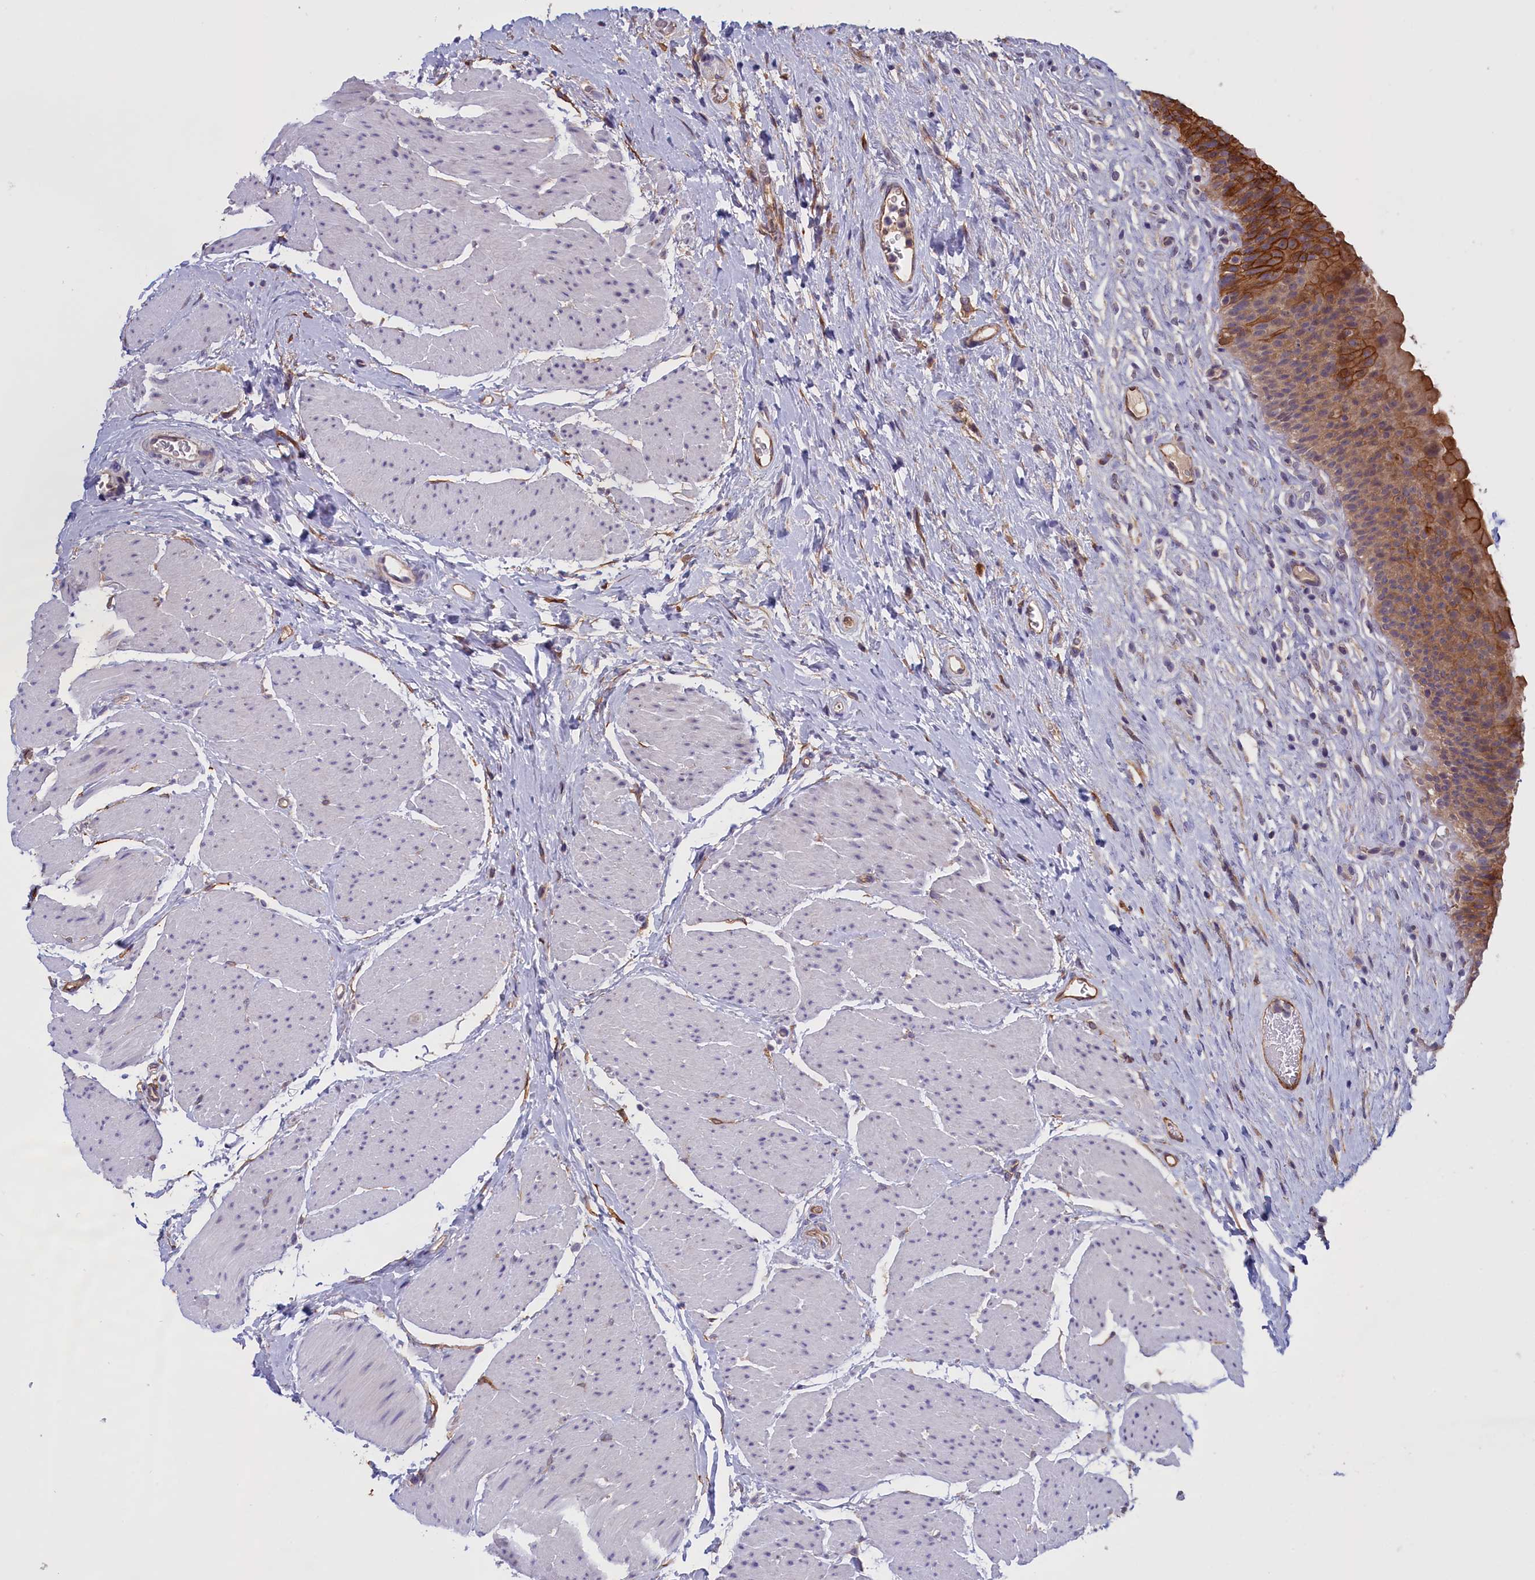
{"staining": {"intensity": "strong", "quantity": ">75%", "location": "cytoplasmic/membranous"}, "tissue": "urinary bladder", "cell_type": "Urothelial cells", "image_type": "normal", "snomed": [{"axis": "morphology", "description": "Normal tissue, NOS"}, {"axis": "topography", "description": "Urinary bladder"}], "caption": "The micrograph demonstrates staining of unremarkable urinary bladder, revealing strong cytoplasmic/membranous protein staining (brown color) within urothelial cells.", "gene": "COL19A1", "patient": {"sex": "male", "age": 74}}